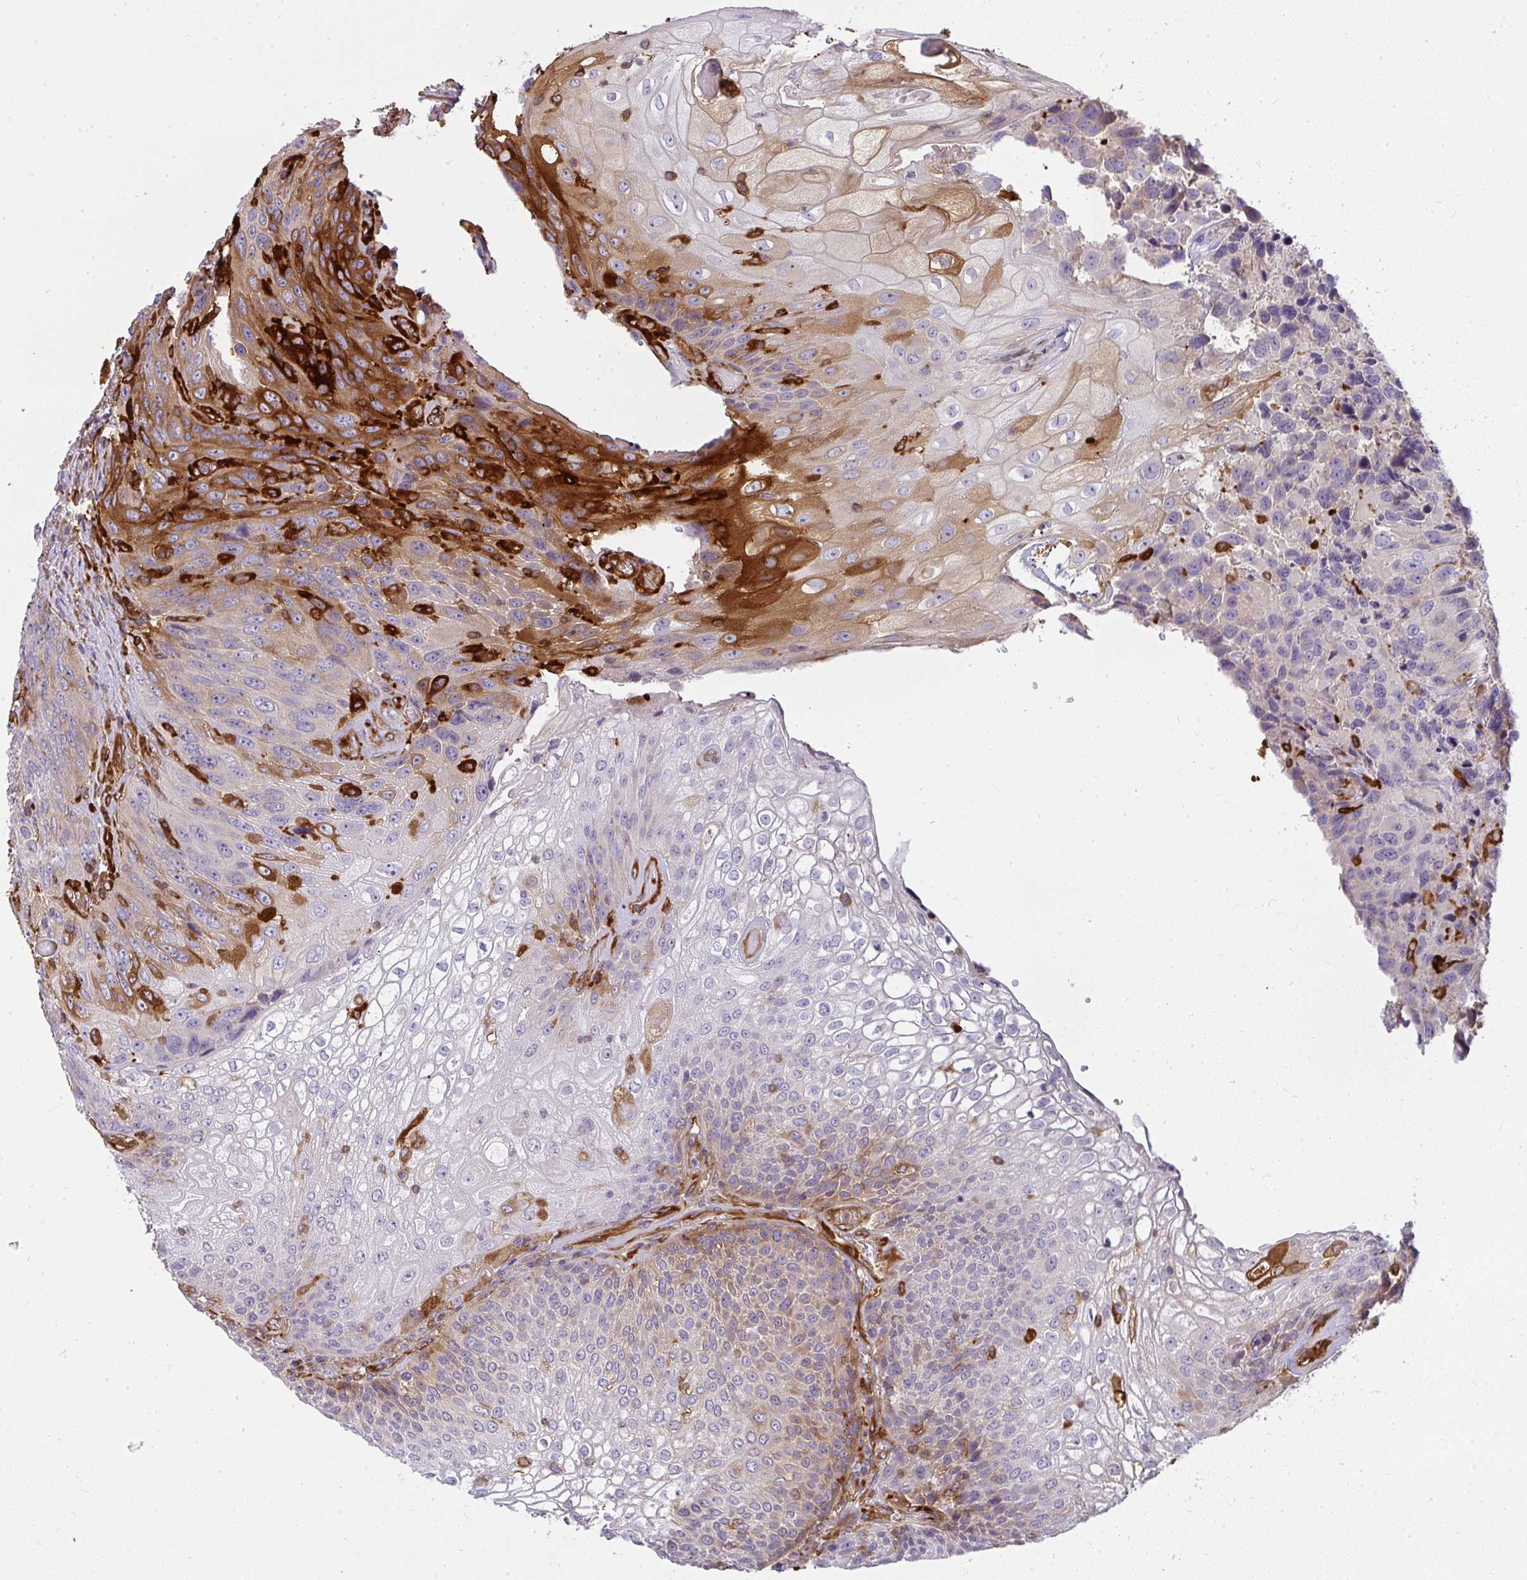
{"staining": {"intensity": "strong", "quantity": "<25%", "location": "cytoplasmic/membranous"}, "tissue": "urothelial cancer", "cell_type": "Tumor cells", "image_type": "cancer", "snomed": [{"axis": "morphology", "description": "Urothelial carcinoma, High grade"}, {"axis": "topography", "description": "Urinary bladder"}], "caption": "Urothelial cancer was stained to show a protein in brown. There is medium levels of strong cytoplasmic/membranous expression in approximately <25% of tumor cells.", "gene": "IFIT3", "patient": {"sex": "female", "age": 70}}